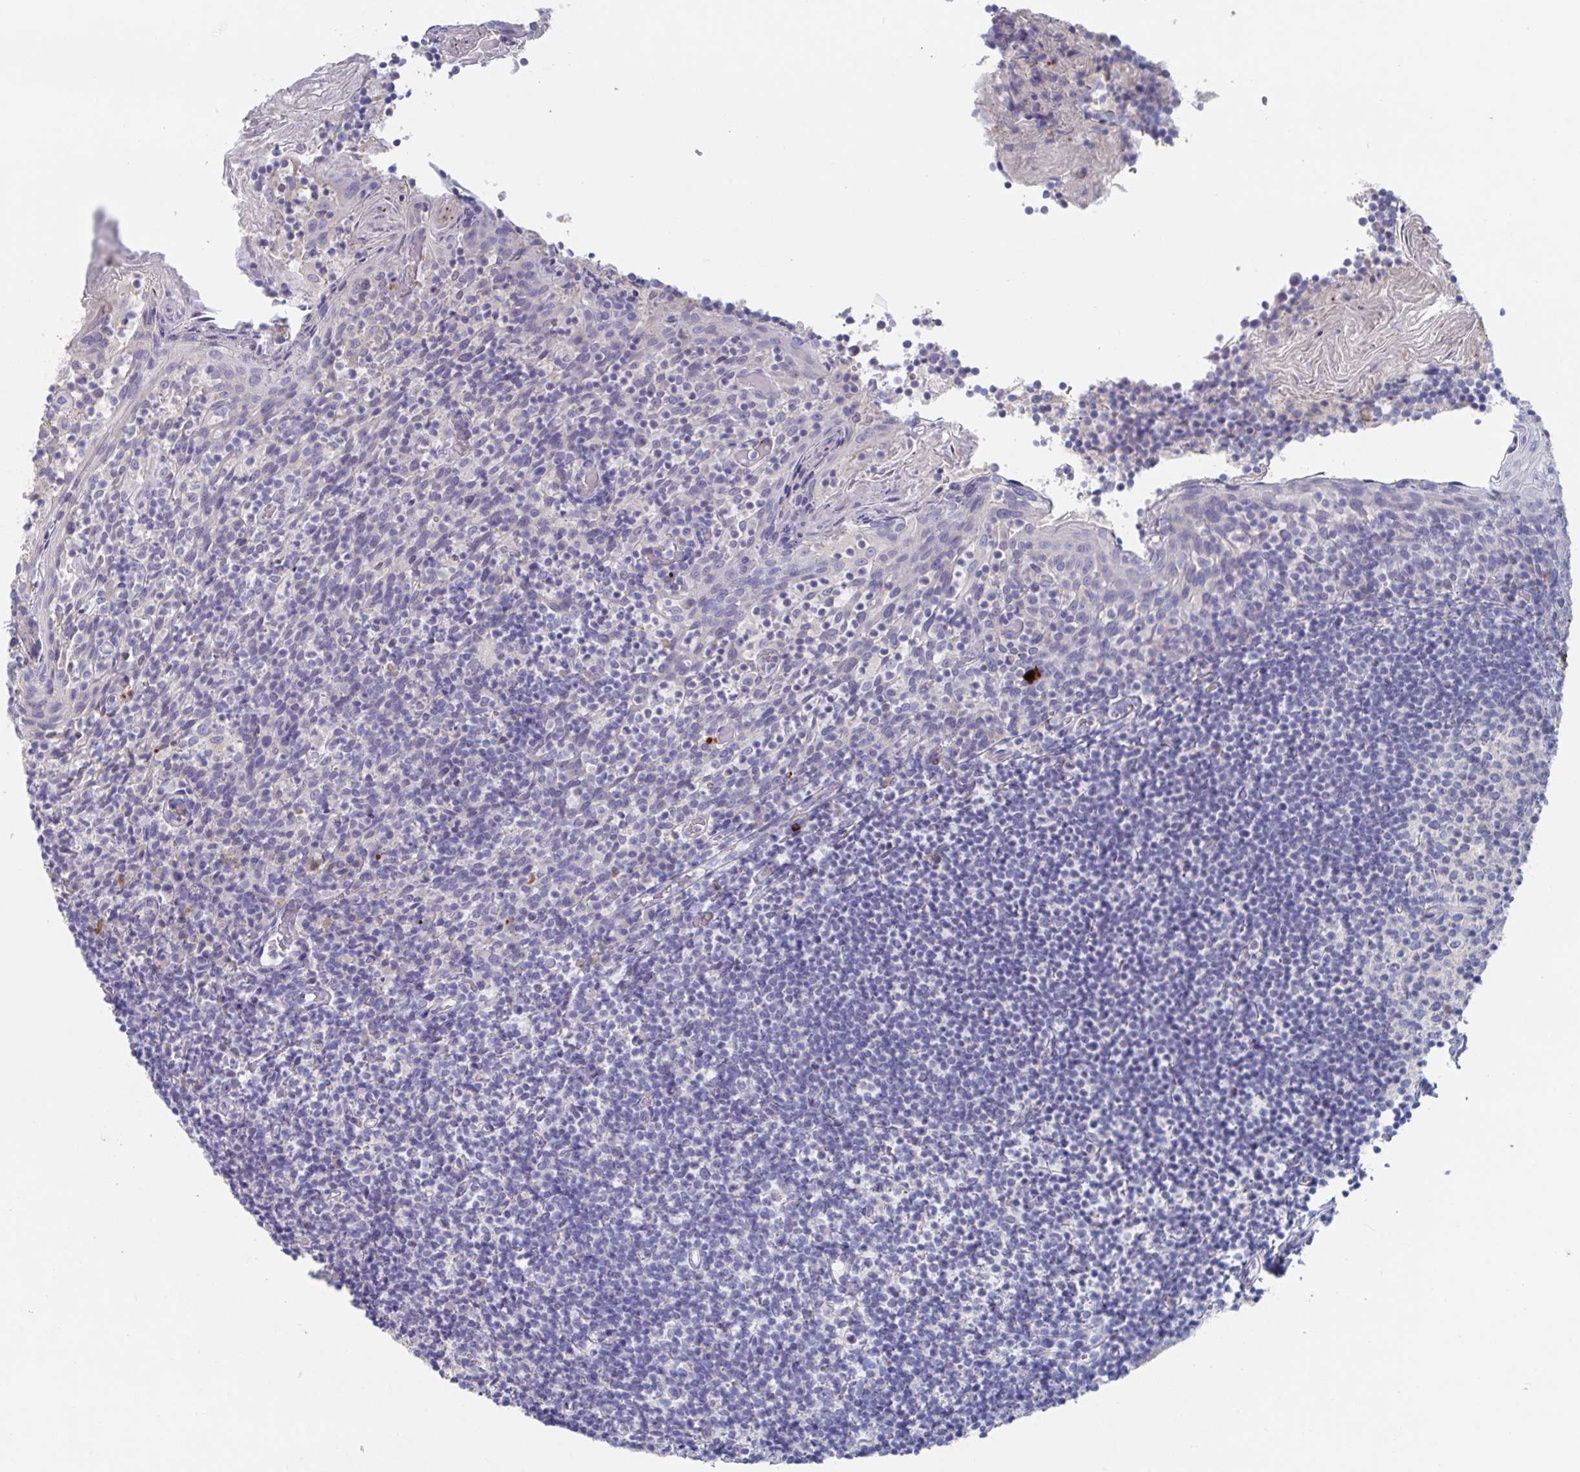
{"staining": {"intensity": "negative", "quantity": "none", "location": "none"}, "tissue": "tonsil", "cell_type": "Germinal center cells", "image_type": "normal", "snomed": [{"axis": "morphology", "description": "Normal tissue, NOS"}, {"axis": "topography", "description": "Tonsil"}], "caption": "Tonsil stained for a protein using immunohistochemistry (IHC) displays no expression germinal center cells.", "gene": "KCNK5", "patient": {"sex": "female", "age": 10}}